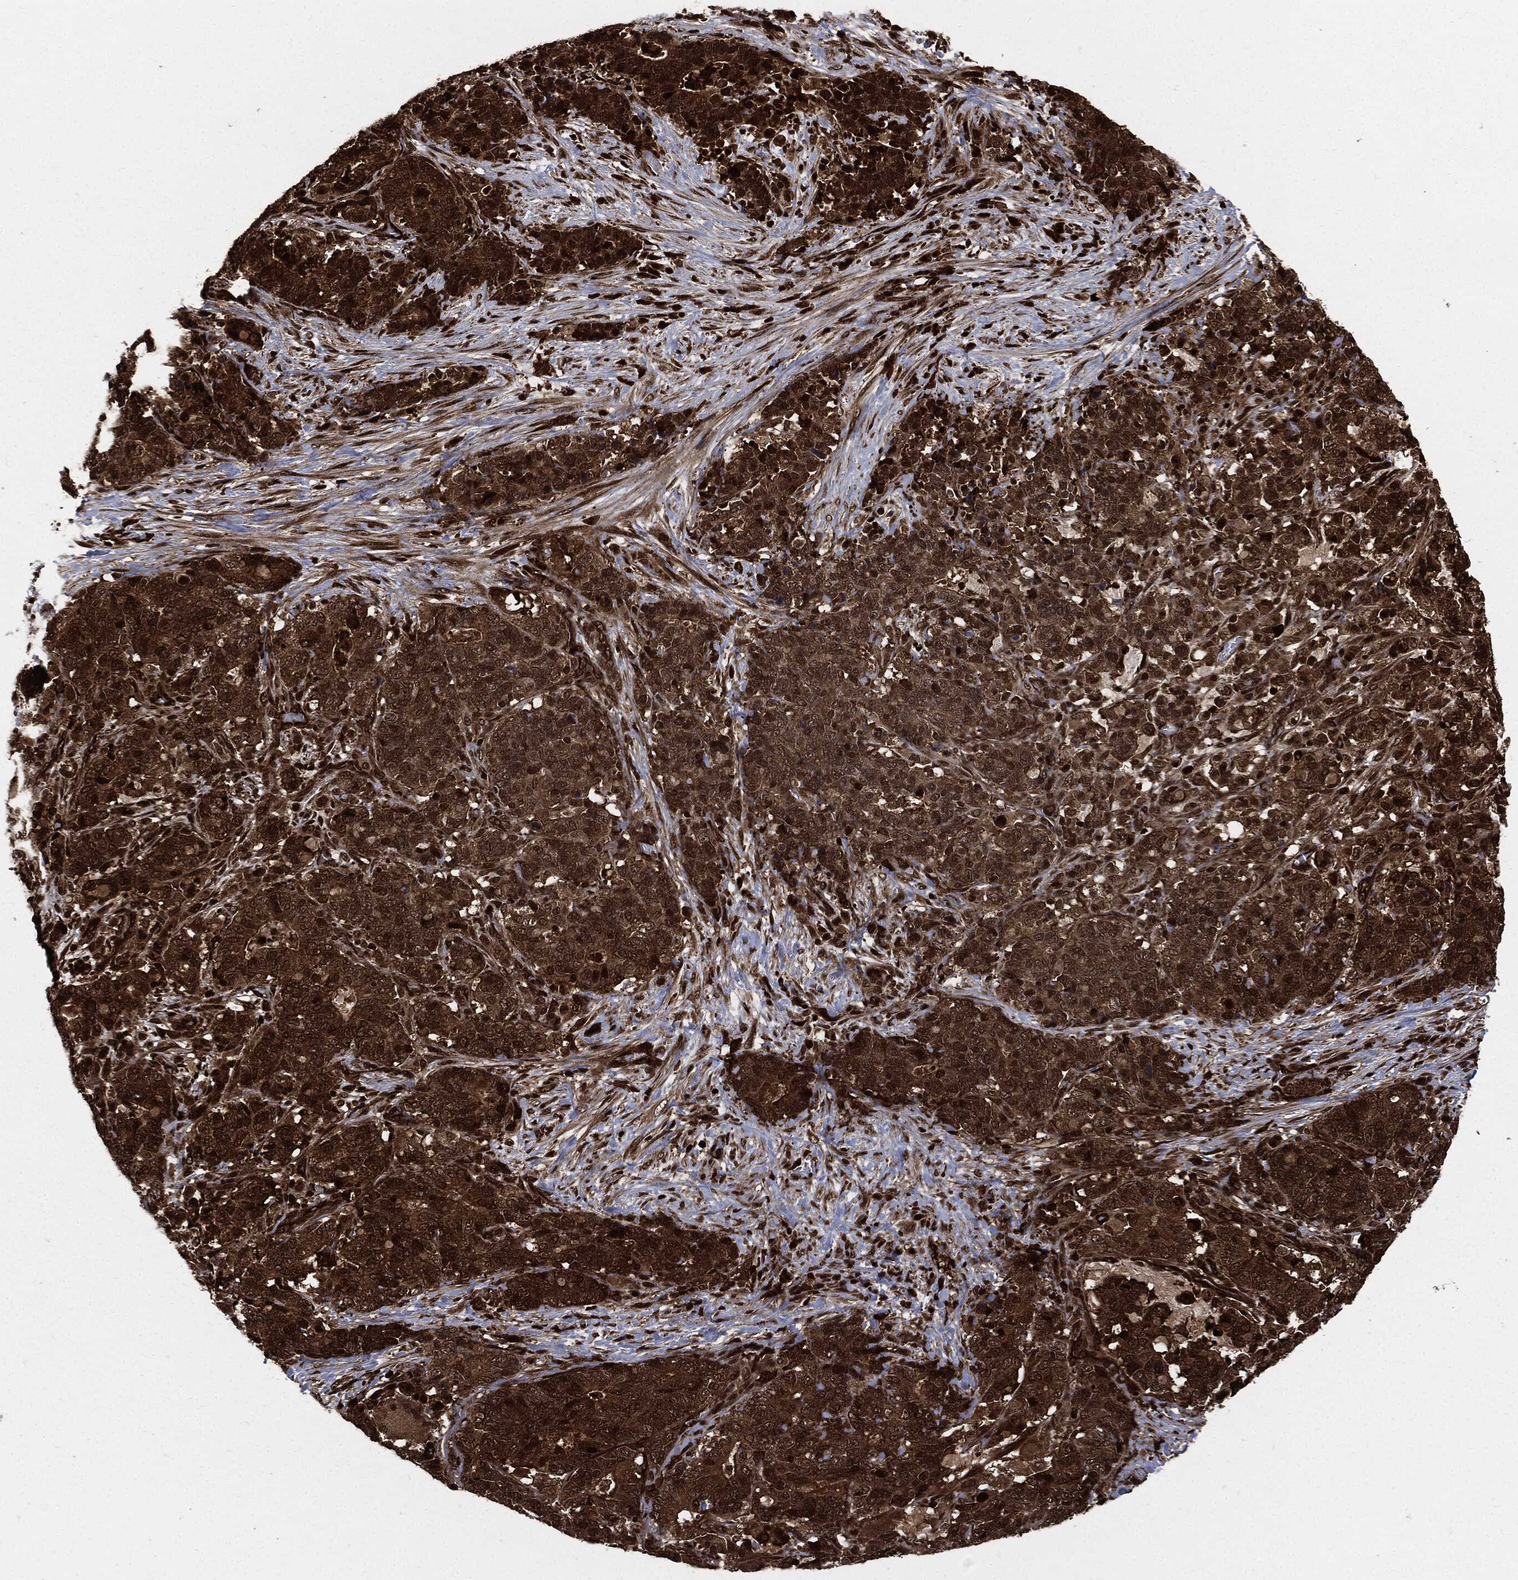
{"staining": {"intensity": "moderate", "quantity": ">75%", "location": "cytoplasmic/membranous"}, "tissue": "stomach cancer", "cell_type": "Tumor cells", "image_type": "cancer", "snomed": [{"axis": "morphology", "description": "Normal tissue, NOS"}, {"axis": "morphology", "description": "Adenocarcinoma, NOS"}, {"axis": "topography", "description": "Stomach"}], "caption": "Stomach cancer (adenocarcinoma) stained with a protein marker reveals moderate staining in tumor cells.", "gene": "YWHAB", "patient": {"sex": "female", "age": 64}}